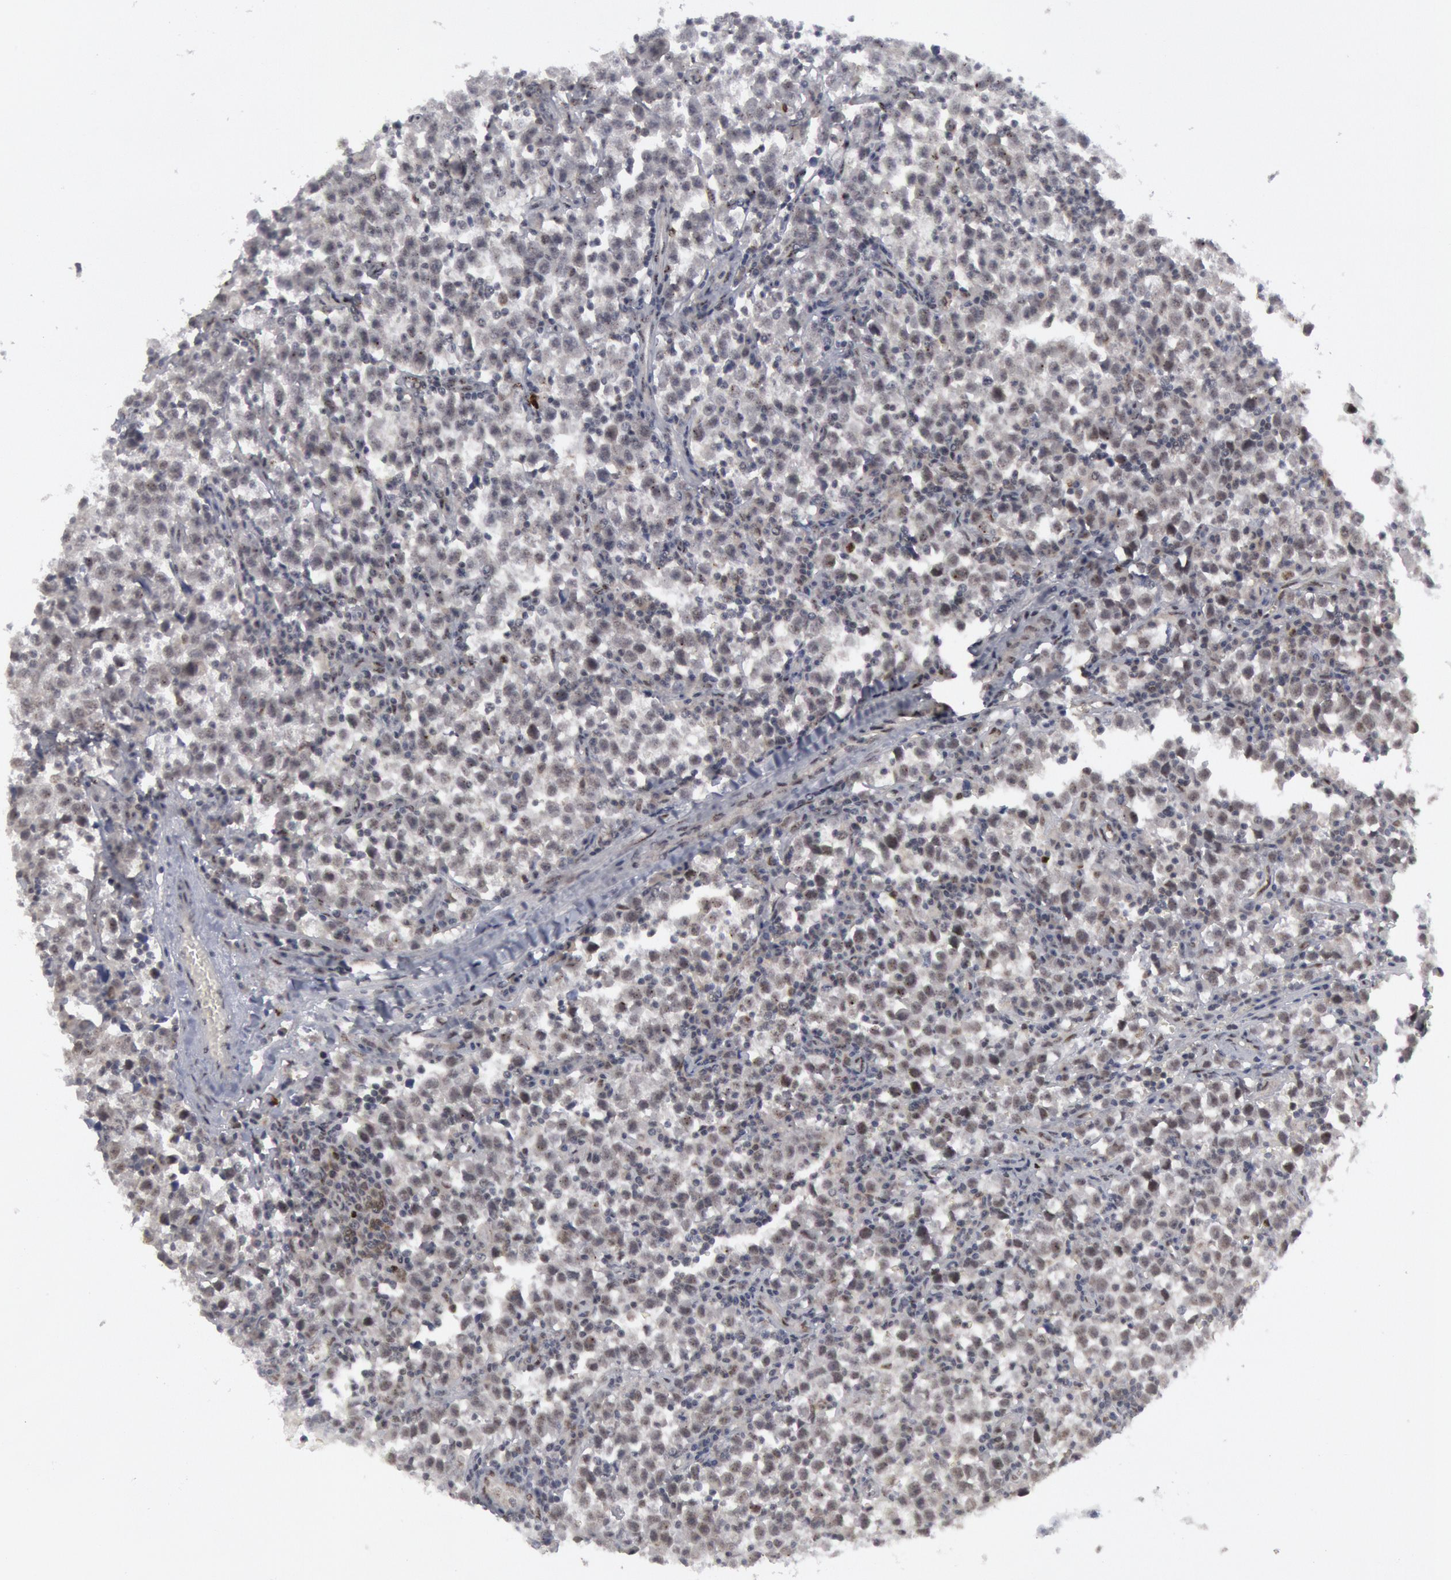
{"staining": {"intensity": "negative", "quantity": "none", "location": "none"}, "tissue": "testis cancer", "cell_type": "Tumor cells", "image_type": "cancer", "snomed": [{"axis": "morphology", "description": "Seminoma, NOS"}, {"axis": "topography", "description": "Testis"}], "caption": "Immunohistochemical staining of testis seminoma shows no significant staining in tumor cells.", "gene": "FOXO1", "patient": {"sex": "male", "age": 35}}